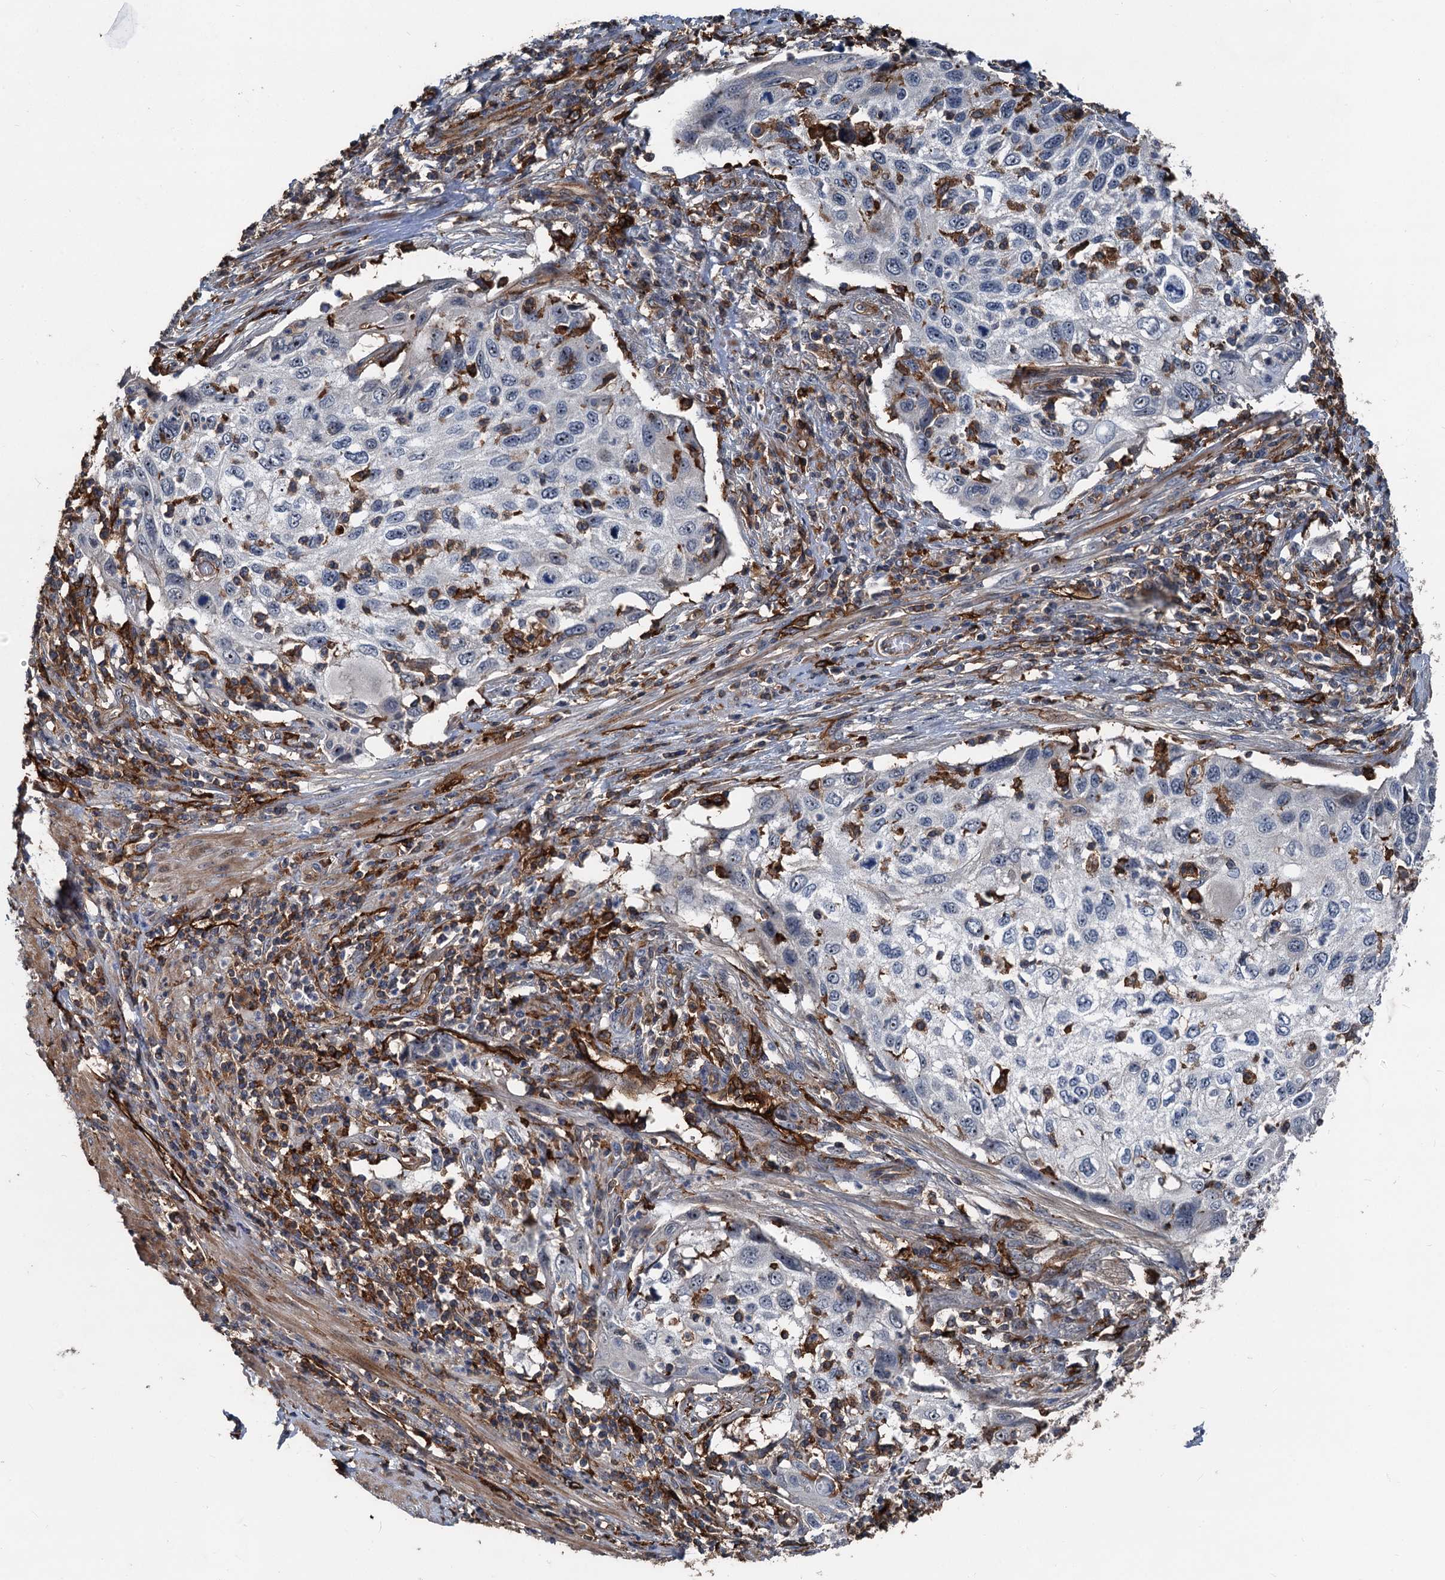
{"staining": {"intensity": "negative", "quantity": "none", "location": "none"}, "tissue": "cervical cancer", "cell_type": "Tumor cells", "image_type": "cancer", "snomed": [{"axis": "morphology", "description": "Squamous cell carcinoma, NOS"}, {"axis": "topography", "description": "Cervix"}], "caption": "Image shows no protein staining in tumor cells of cervical squamous cell carcinoma tissue.", "gene": "PLEKHO2", "patient": {"sex": "female", "age": 70}}